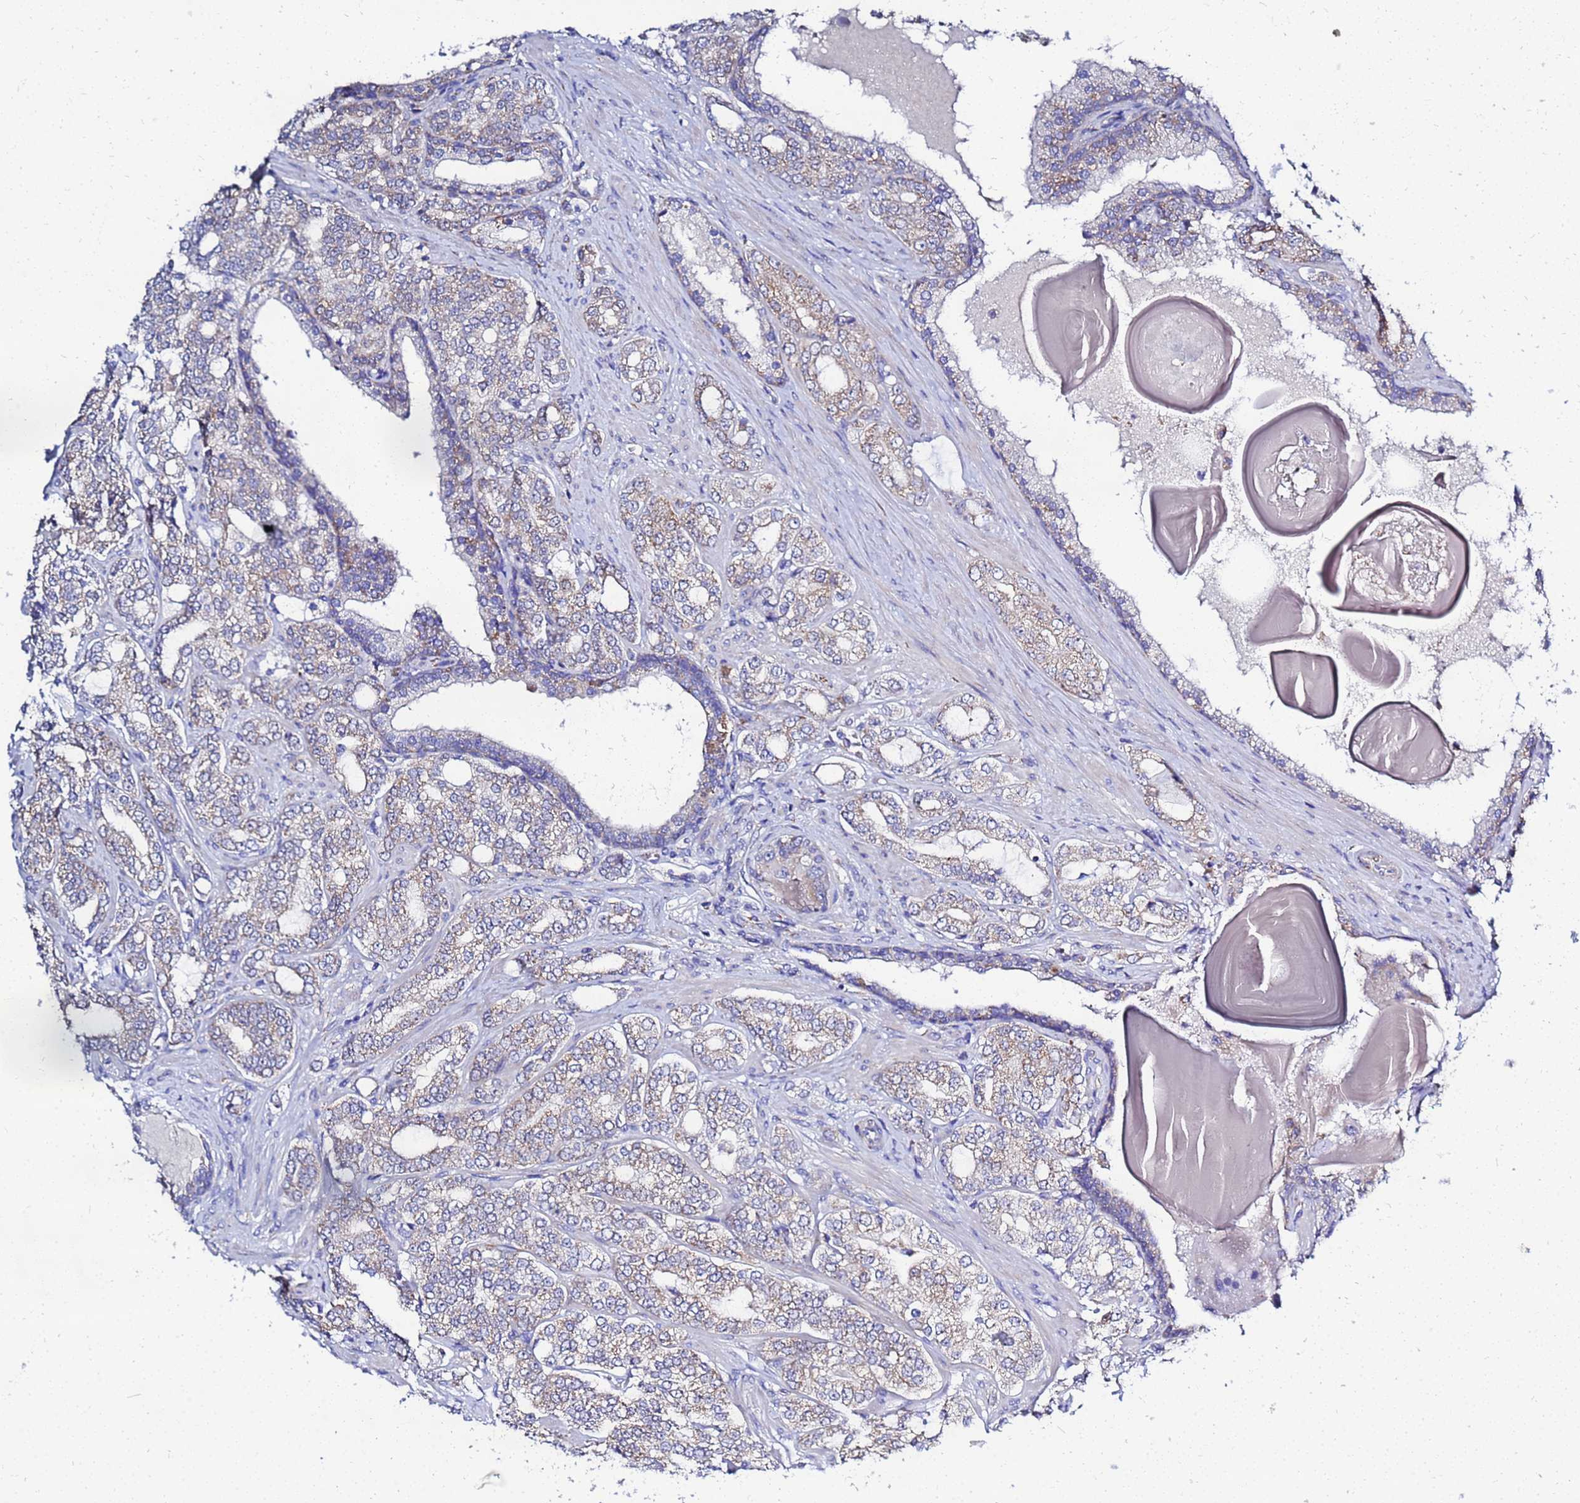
{"staining": {"intensity": "weak", "quantity": "25%-75%", "location": "cytoplasmic/membranous"}, "tissue": "prostate cancer", "cell_type": "Tumor cells", "image_type": "cancer", "snomed": [{"axis": "morphology", "description": "Adenocarcinoma, High grade"}, {"axis": "topography", "description": "Prostate"}], "caption": "Prostate cancer (high-grade adenocarcinoma) stained for a protein (brown) demonstrates weak cytoplasmic/membranous positive expression in approximately 25%-75% of tumor cells.", "gene": "FAHD2A", "patient": {"sex": "male", "age": 64}}